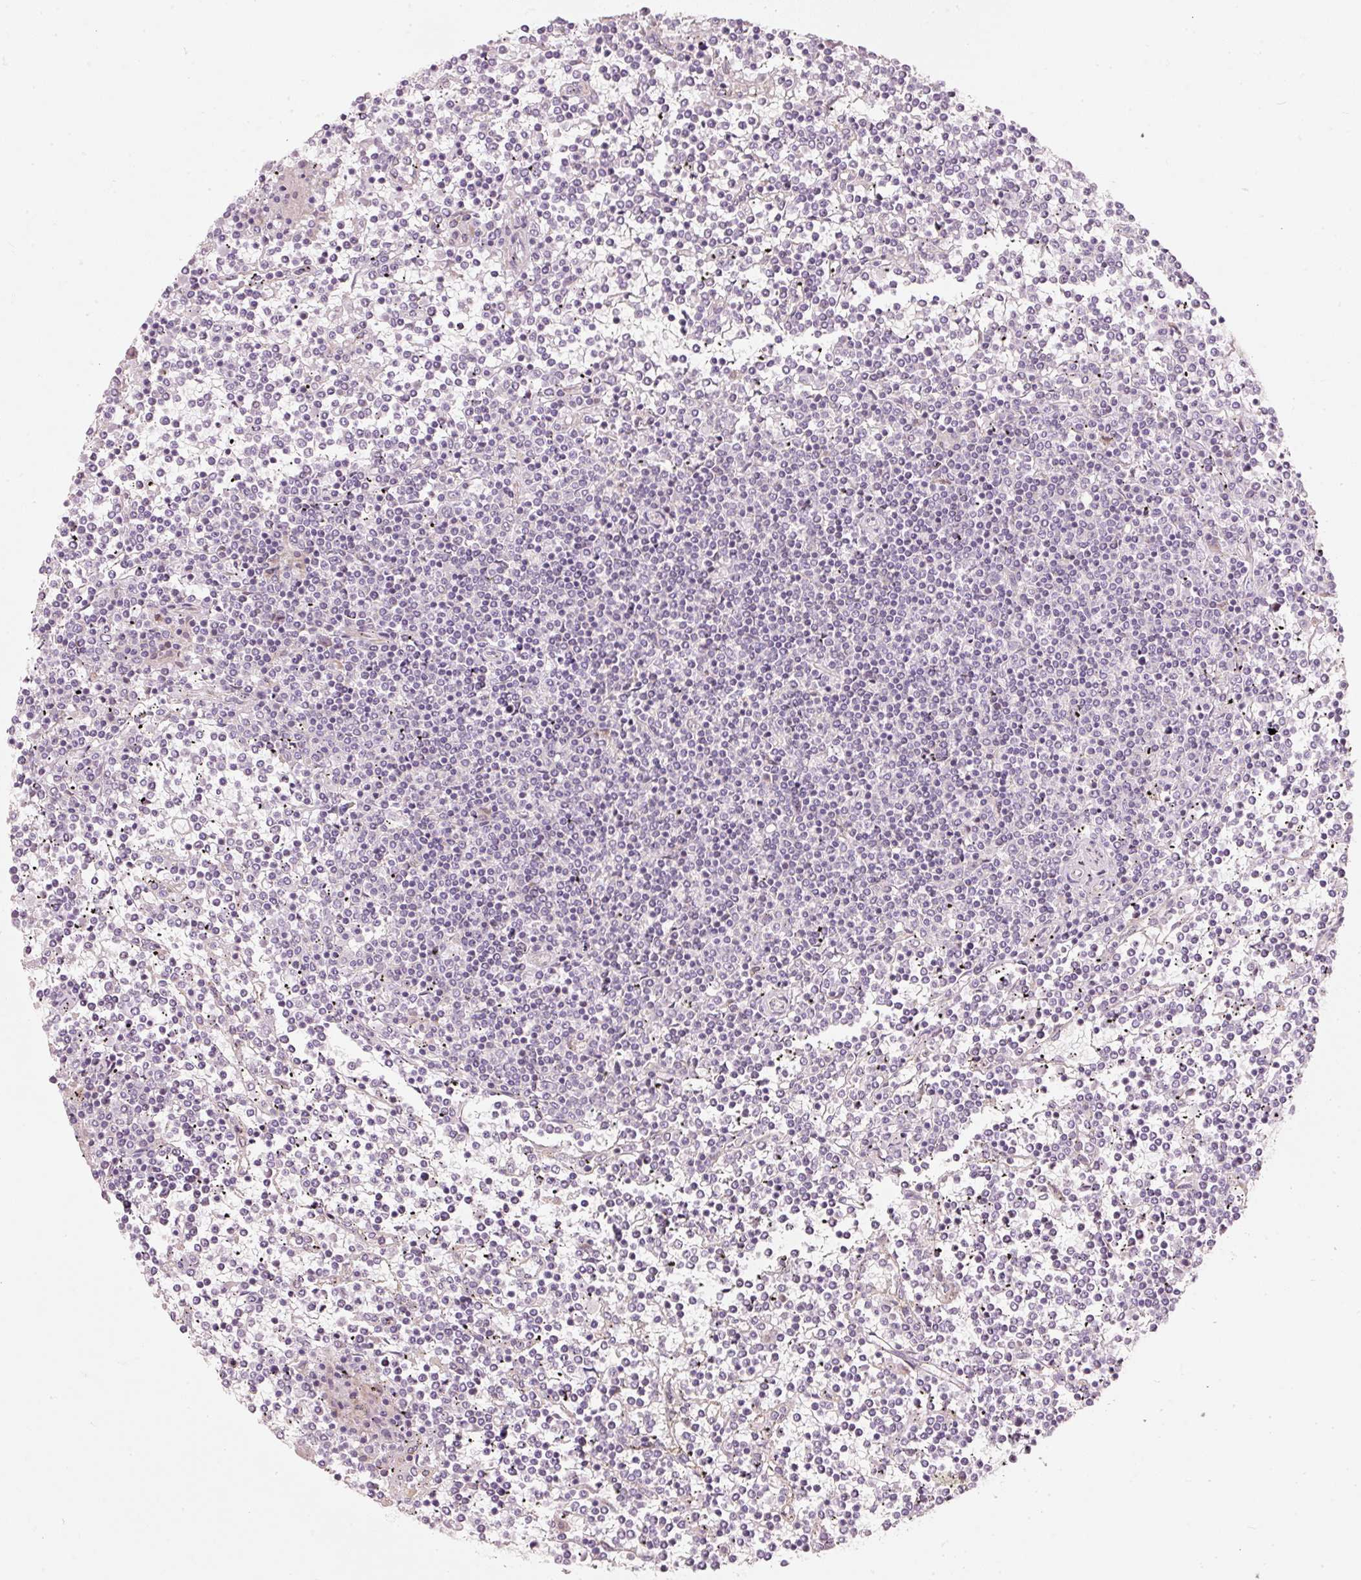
{"staining": {"intensity": "negative", "quantity": "none", "location": "none"}, "tissue": "lymphoma", "cell_type": "Tumor cells", "image_type": "cancer", "snomed": [{"axis": "morphology", "description": "Malignant lymphoma, non-Hodgkin's type, Low grade"}, {"axis": "topography", "description": "Spleen"}], "caption": "Human lymphoma stained for a protein using immunohistochemistry displays no staining in tumor cells.", "gene": "SLC20A1", "patient": {"sex": "female", "age": 19}}